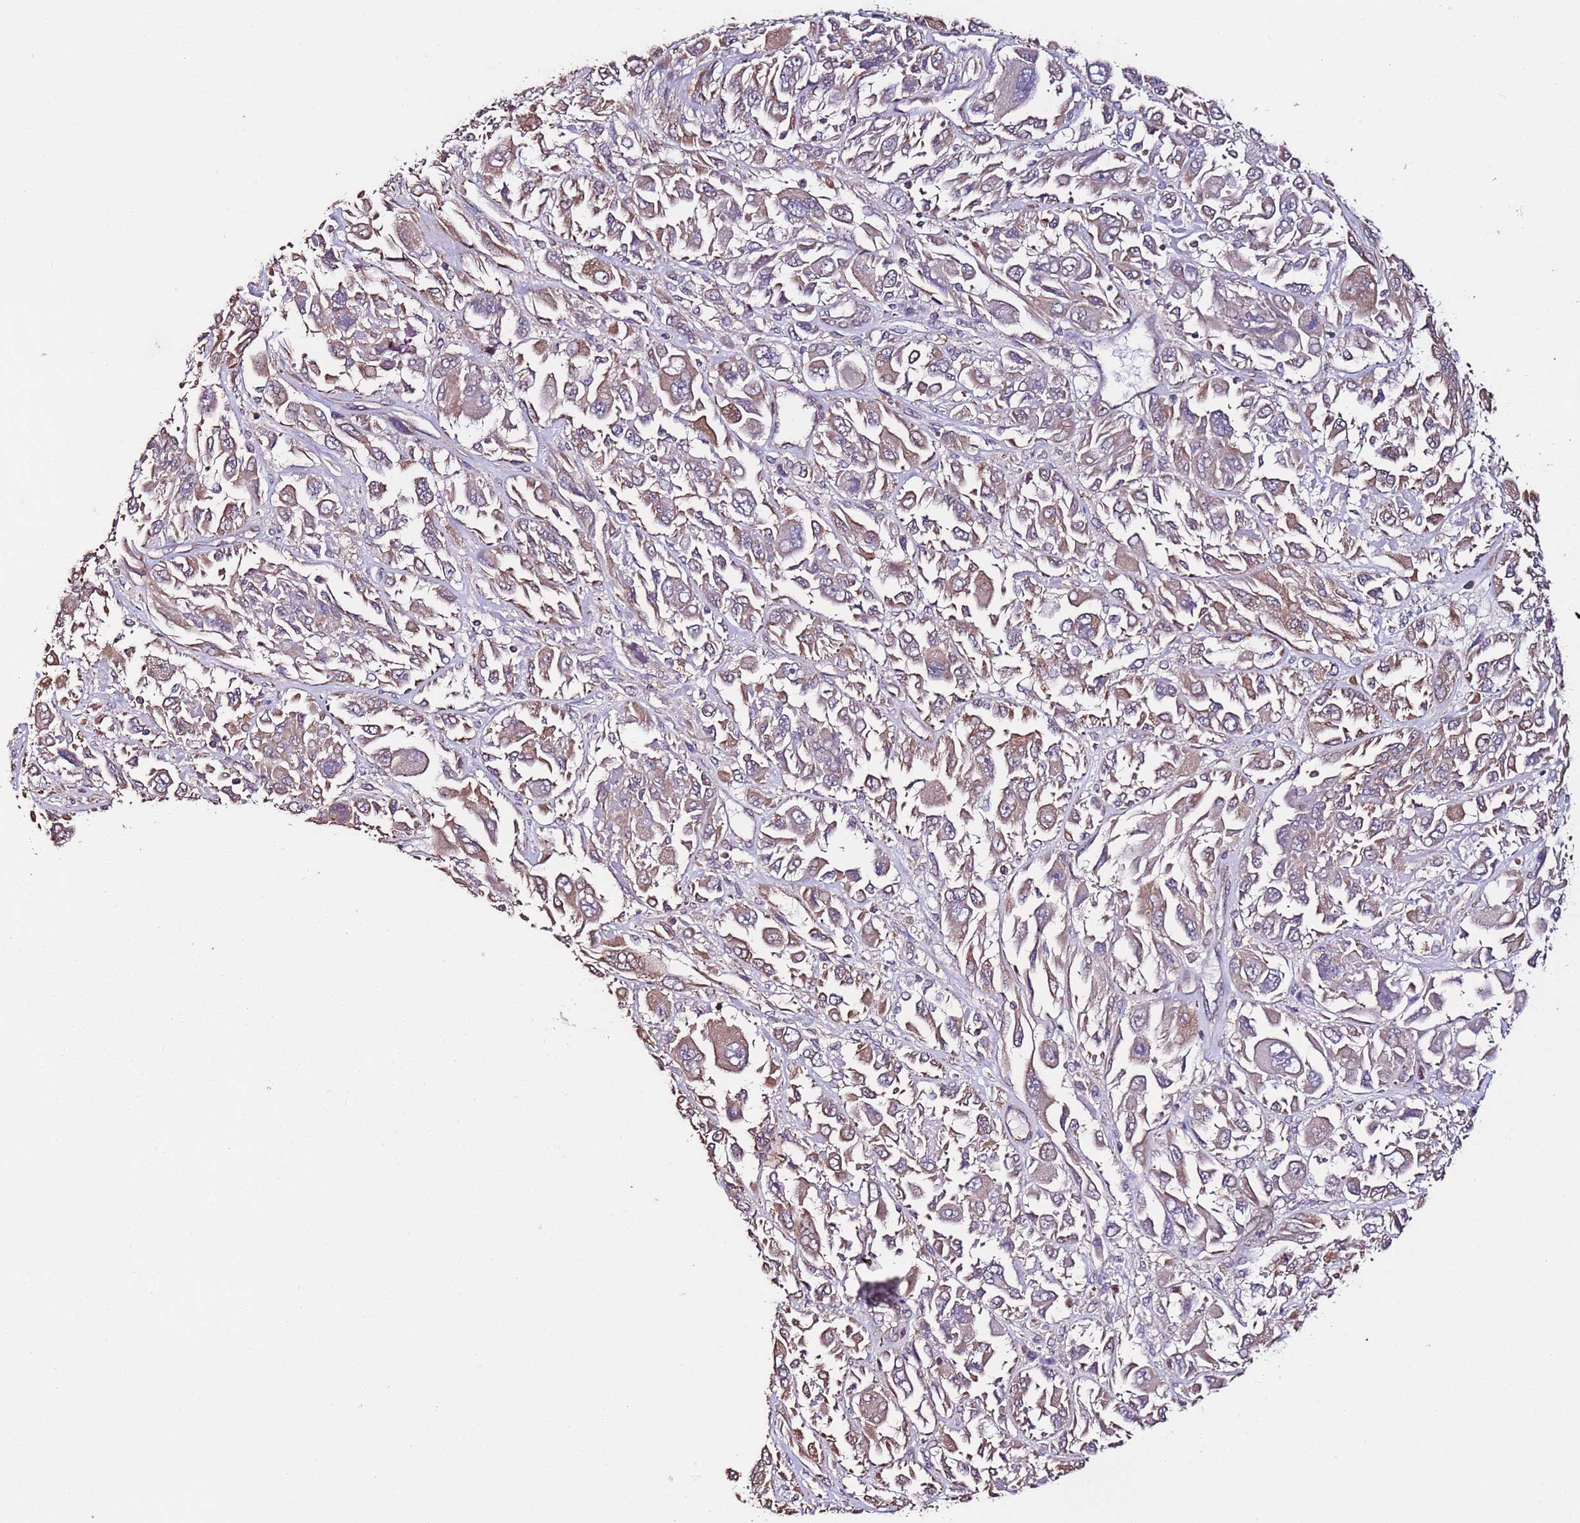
{"staining": {"intensity": "moderate", "quantity": ">75%", "location": "cytoplasmic/membranous"}, "tissue": "melanoma", "cell_type": "Tumor cells", "image_type": "cancer", "snomed": [{"axis": "morphology", "description": "Malignant melanoma, NOS"}, {"axis": "topography", "description": "Skin"}], "caption": "A histopathology image of melanoma stained for a protein demonstrates moderate cytoplasmic/membranous brown staining in tumor cells.", "gene": "SLC41A3", "patient": {"sex": "female", "age": 91}}